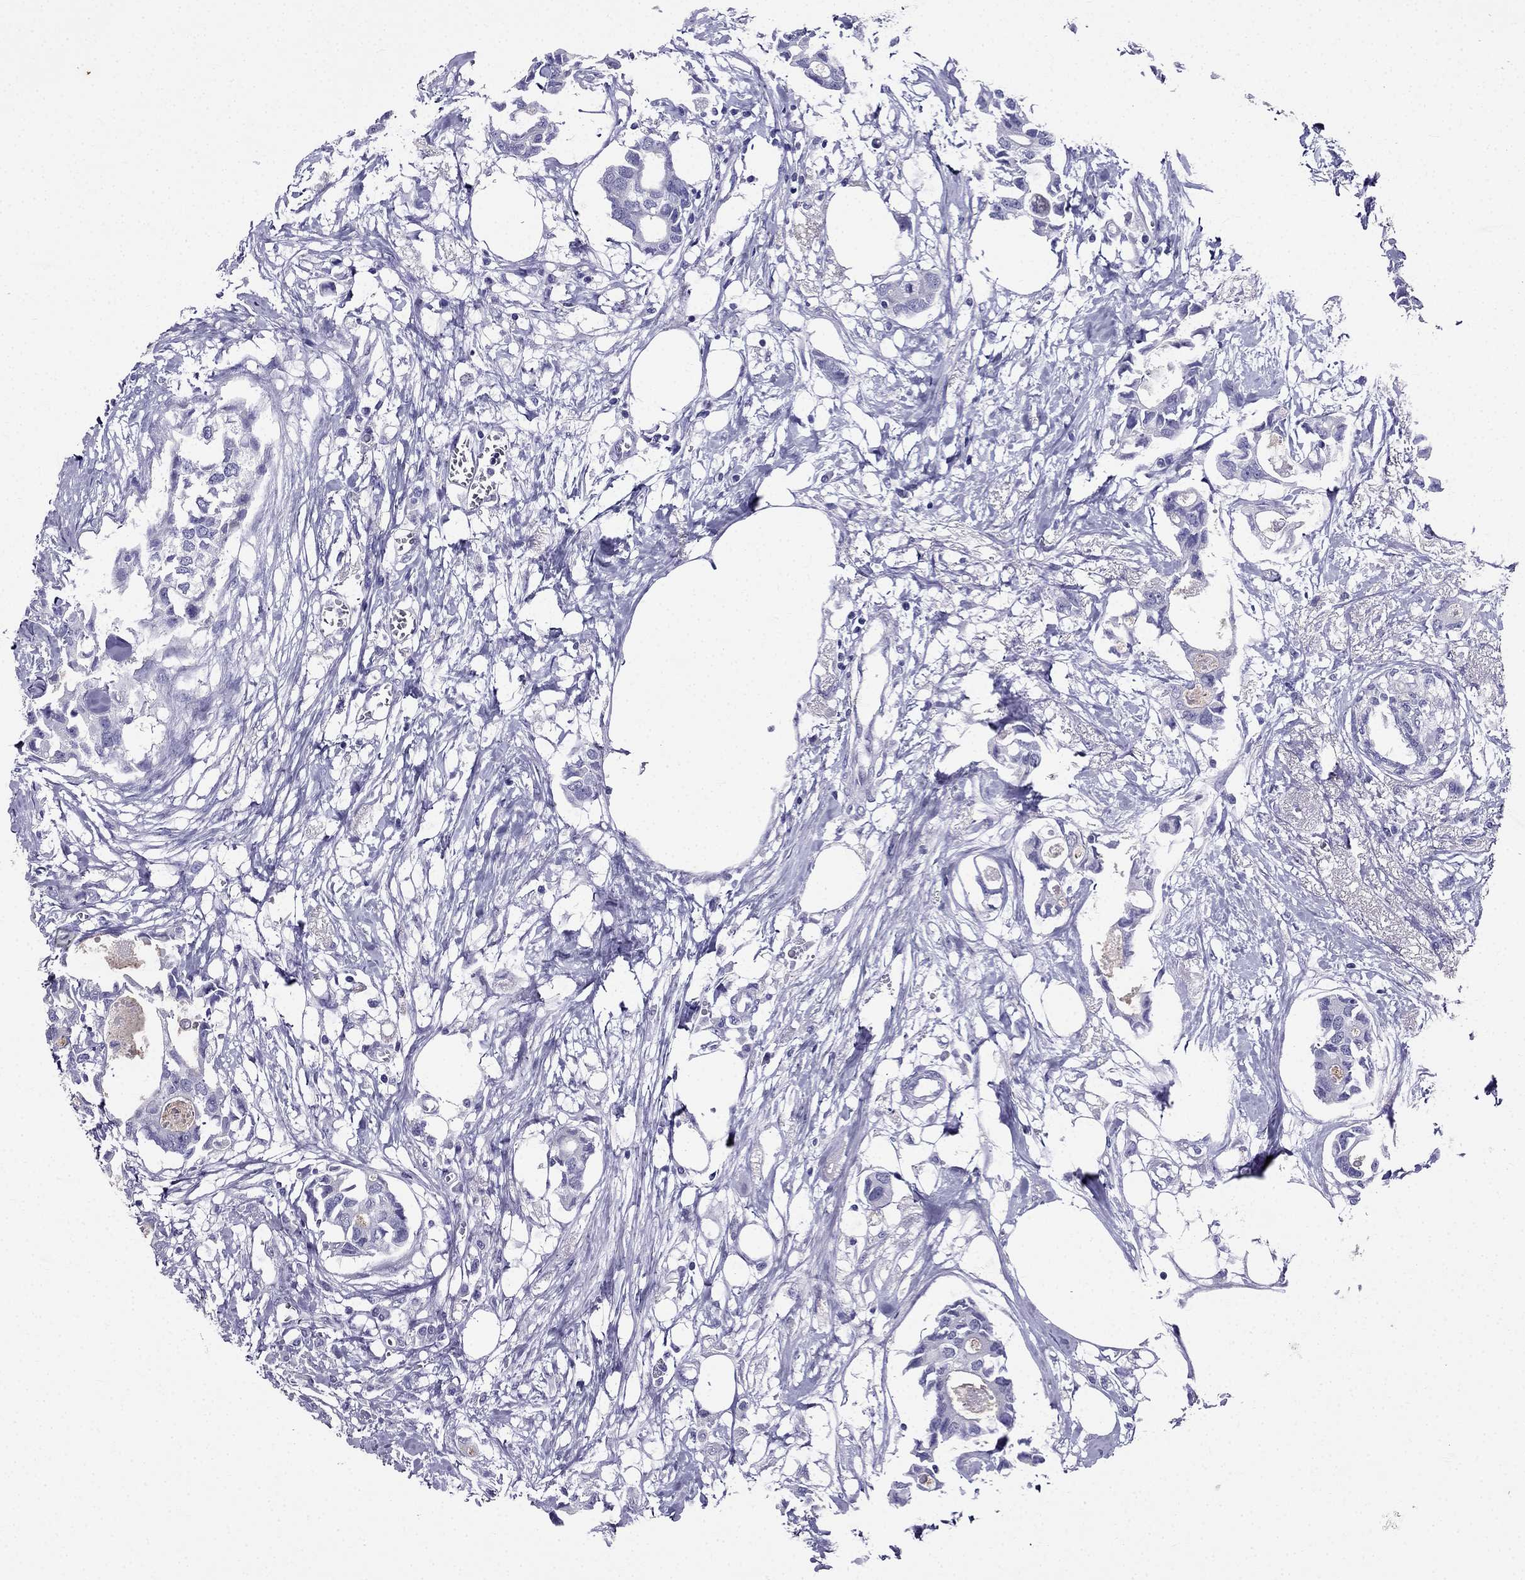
{"staining": {"intensity": "negative", "quantity": "none", "location": "none"}, "tissue": "breast cancer", "cell_type": "Tumor cells", "image_type": "cancer", "snomed": [{"axis": "morphology", "description": "Duct carcinoma"}, {"axis": "topography", "description": "Breast"}], "caption": "Breast cancer (intraductal carcinoma) stained for a protein using immunohistochemistry displays no positivity tumor cells.", "gene": "ZNF541", "patient": {"sex": "female", "age": 83}}